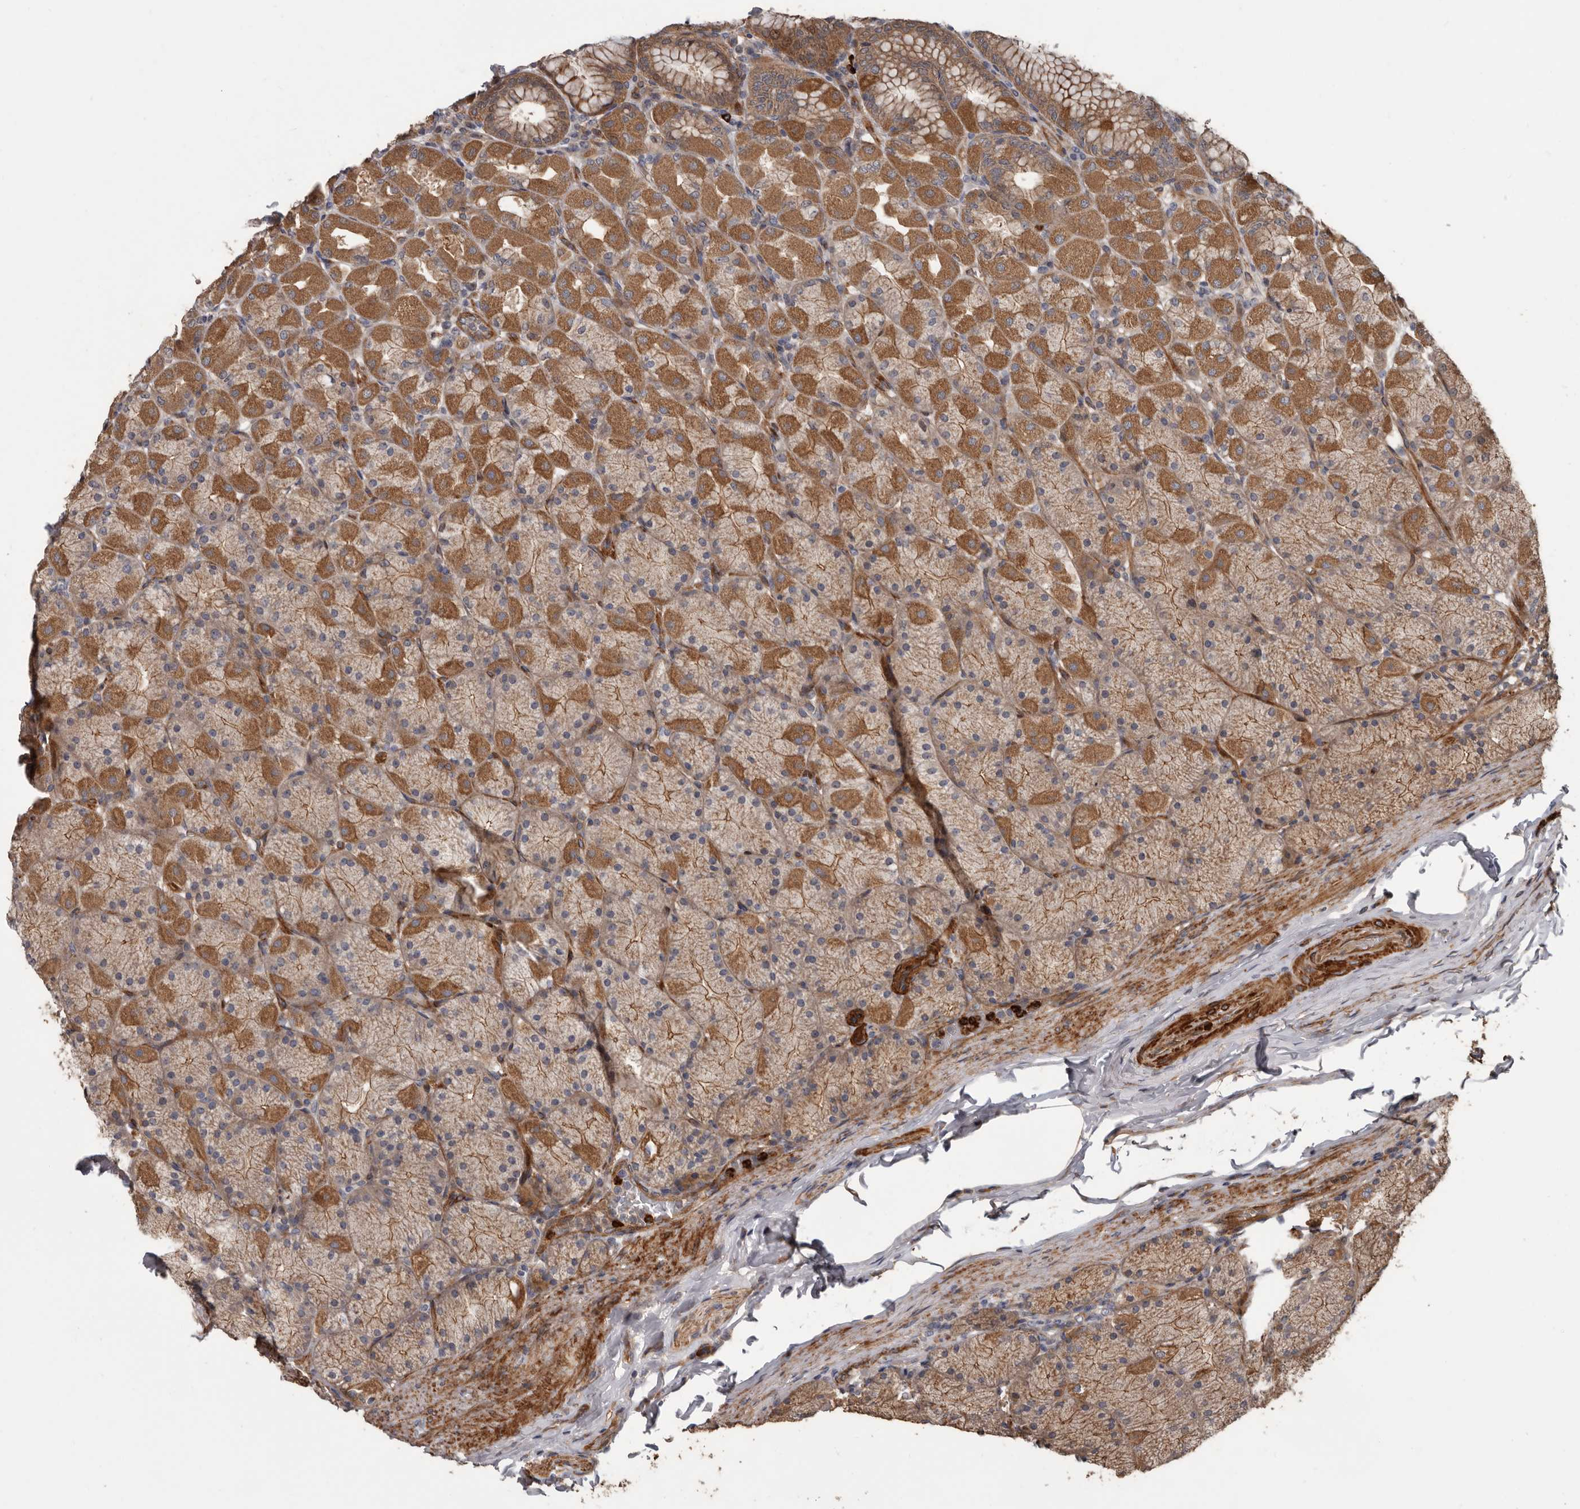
{"staining": {"intensity": "strong", "quantity": "25%-75%", "location": "cytoplasmic/membranous"}, "tissue": "stomach", "cell_type": "Glandular cells", "image_type": "normal", "snomed": [{"axis": "morphology", "description": "Normal tissue, NOS"}, {"axis": "topography", "description": "Stomach, upper"}], "caption": "Strong cytoplasmic/membranous protein positivity is present in approximately 25%-75% of glandular cells in stomach.", "gene": "ARHGEF5", "patient": {"sex": "female", "age": 56}}